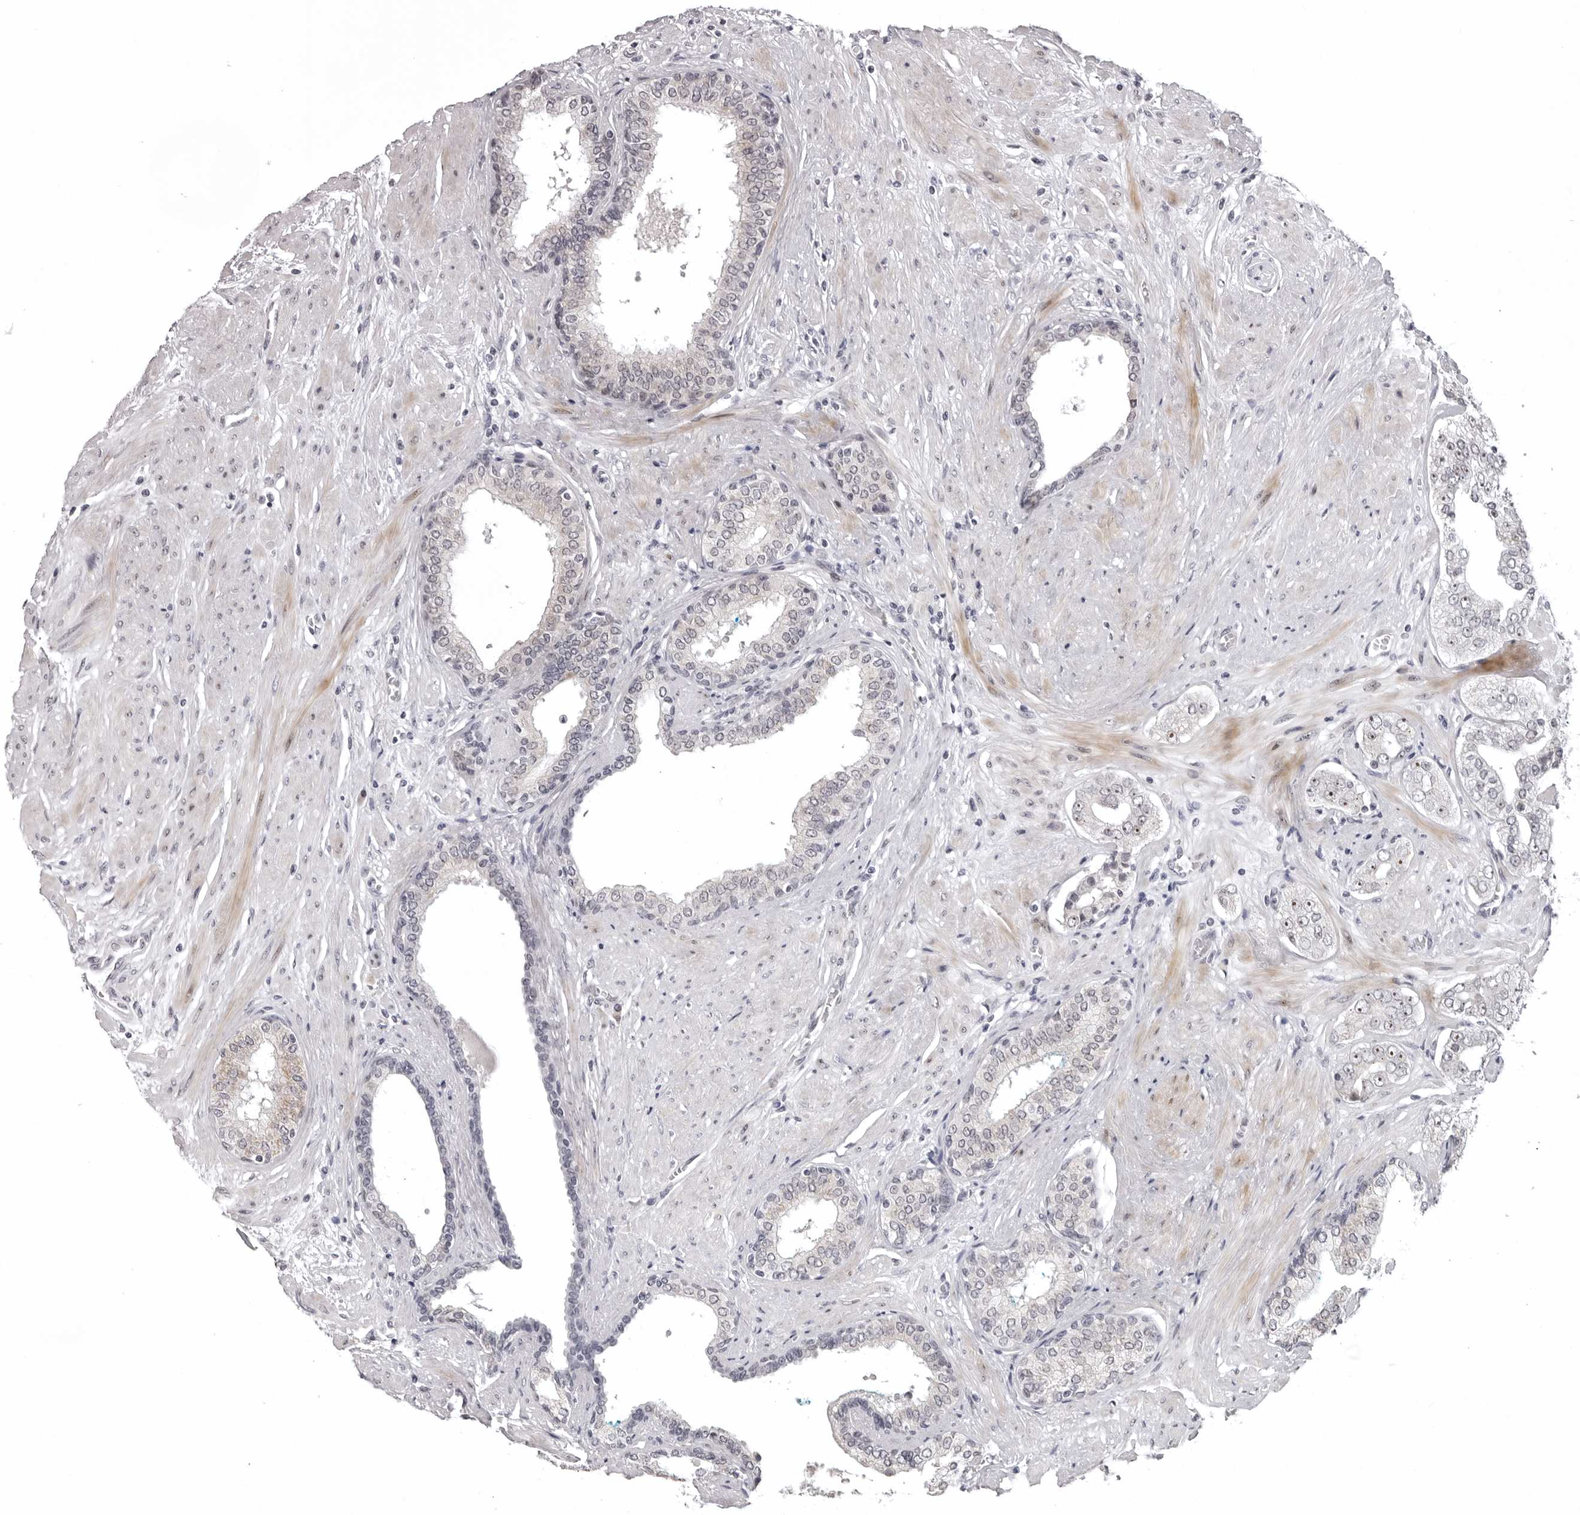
{"staining": {"intensity": "weak", "quantity": "<25%", "location": "nuclear"}, "tissue": "prostate cancer", "cell_type": "Tumor cells", "image_type": "cancer", "snomed": [{"axis": "morphology", "description": "Adenocarcinoma, High grade"}, {"axis": "topography", "description": "Prostate"}], "caption": "Immunohistochemistry photomicrograph of neoplastic tissue: human prostate cancer stained with DAB (3,3'-diaminobenzidine) reveals no significant protein staining in tumor cells.", "gene": "HELZ", "patient": {"sex": "male", "age": 71}}